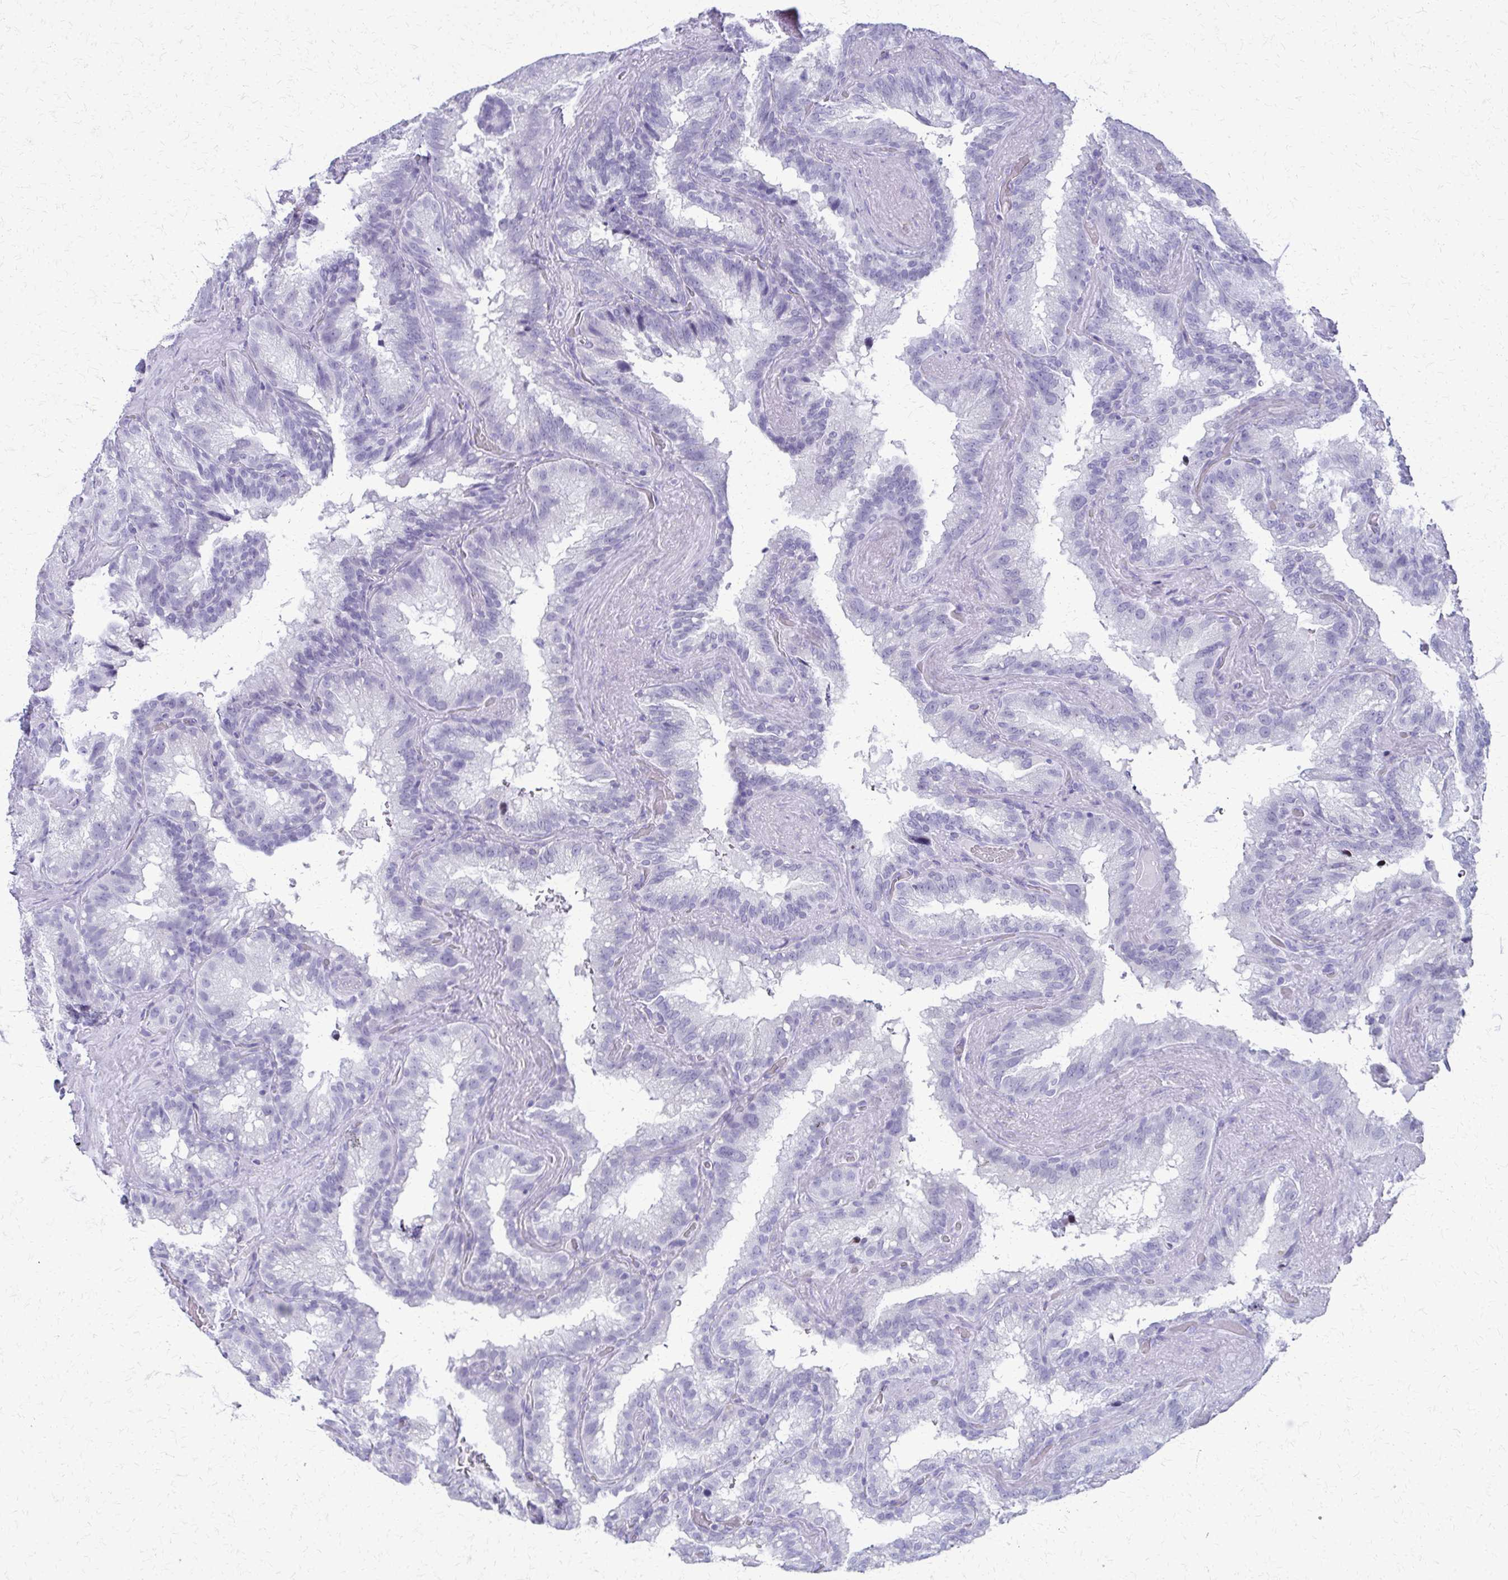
{"staining": {"intensity": "negative", "quantity": "none", "location": "none"}, "tissue": "seminal vesicle", "cell_type": "Glandular cells", "image_type": "normal", "snomed": [{"axis": "morphology", "description": "Normal tissue, NOS"}, {"axis": "topography", "description": "Seminal veicle"}], "caption": "This is an IHC image of normal seminal vesicle. There is no expression in glandular cells.", "gene": "FAM162B", "patient": {"sex": "male", "age": 60}}